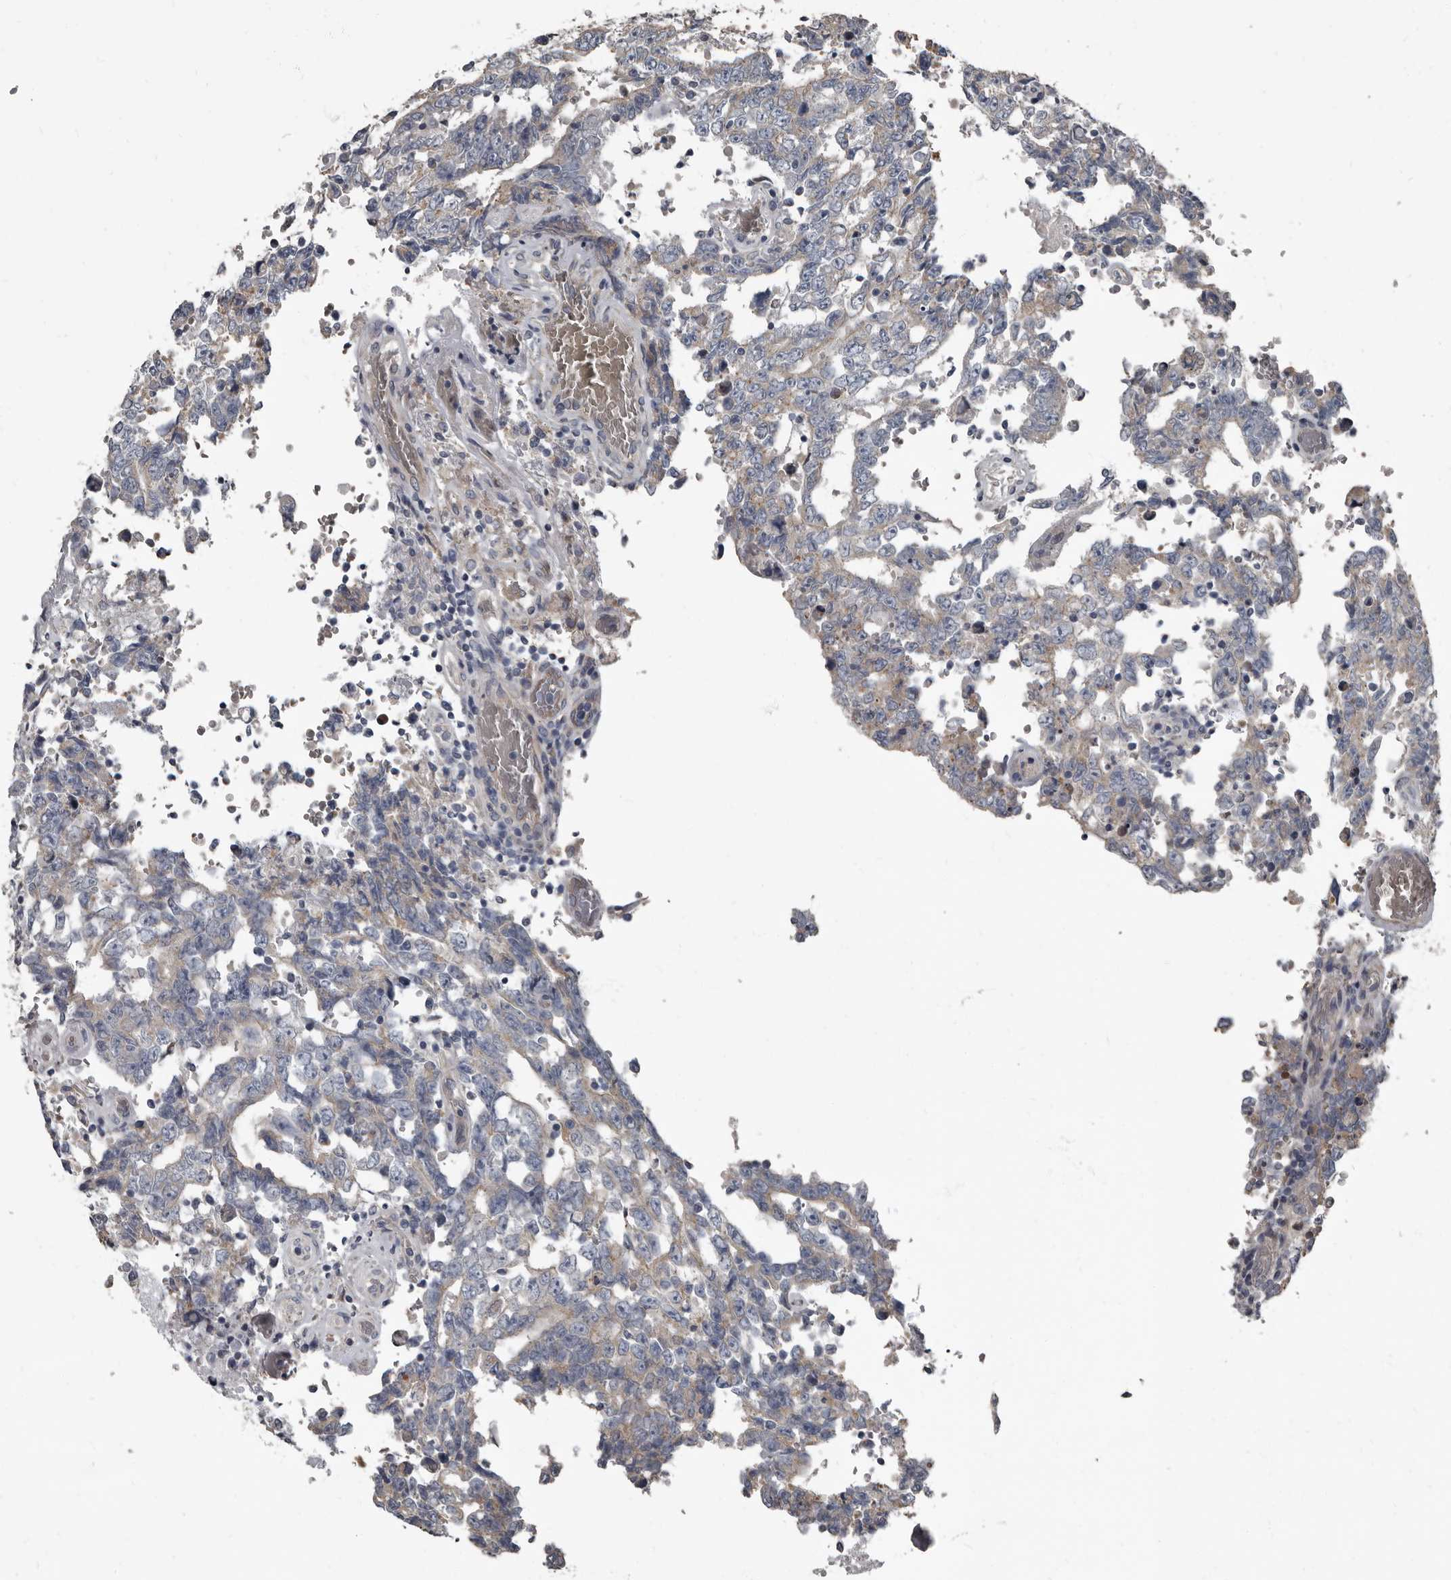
{"staining": {"intensity": "weak", "quantity": "<25%", "location": "cytoplasmic/membranous"}, "tissue": "testis cancer", "cell_type": "Tumor cells", "image_type": "cancer", "snomed": [{"axis": "morphology", "description": "Carcinoma, Embryonal, NOS"}, {"axis": "topography", "description": "Testis"}], "caption": "Tumor cells show no significant protein staining in embryonal carcinoma (testis).", "gene": "TPD52L1", "patient": {"sex": "male", "age": 26}}